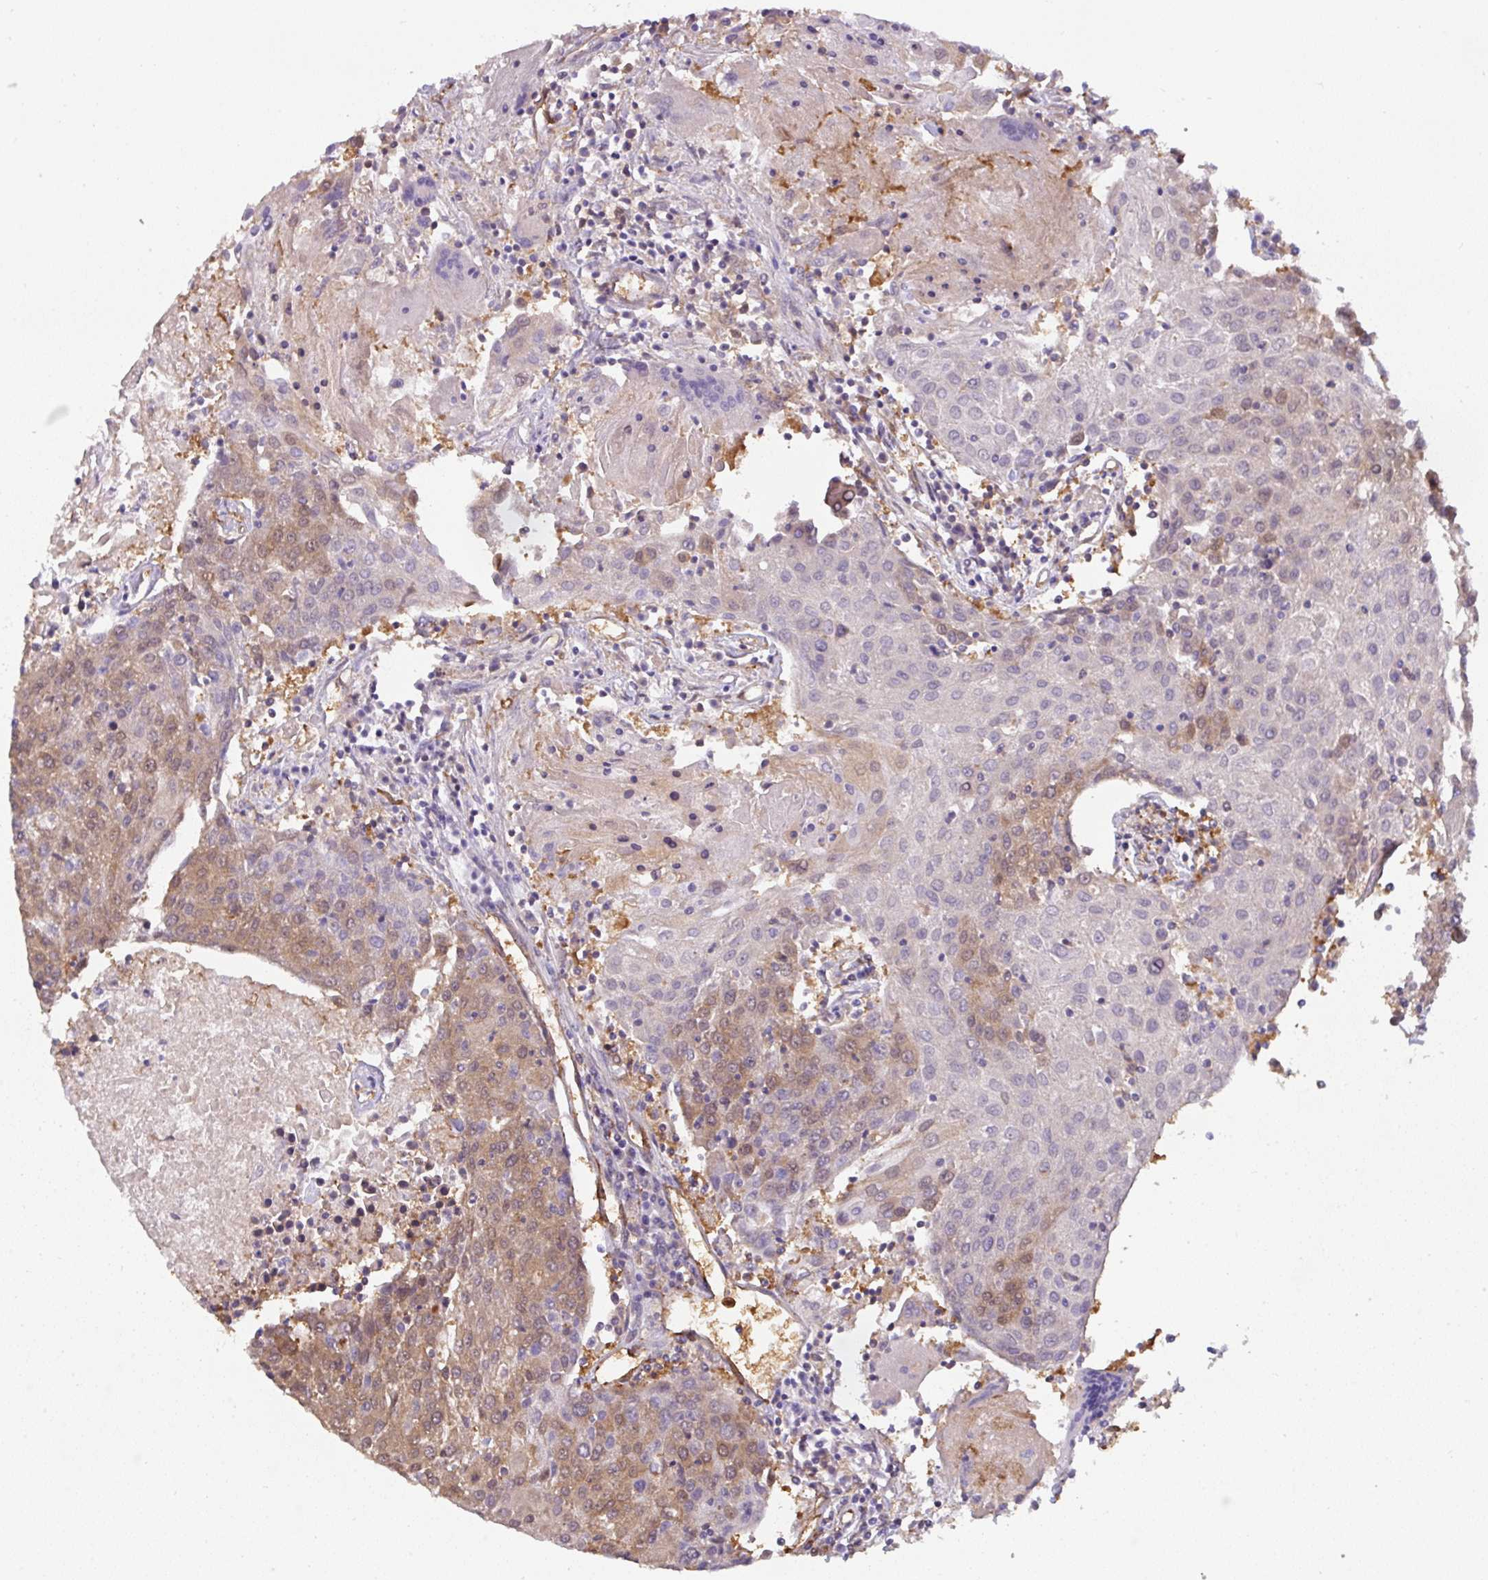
{"staining": {"intensity": "moderate", "quantity": "25%-75%", "location": "cytoplasmic/membranous"}, "tissue": "urothelial cancer", "cell_type": "Tumor cells", "image_type": "cancer", "snomed": [{"axis": "morphology", "description": "Urothelial carcinoma, High grade"}, {"axis": "topography", "description": "Urinary bladder"}], "caption": "High-magnification brightfield microscopy of urothelial cancer stained with DAB (3,3'-diaminobenzidine) (brown) and counterstained with hematoxylin (blue). tumor cells exhibit moderate cytoplasmic/membranous staining is seen in about25%-75% of cells. Using DAB (brown) and hematoxylin (blue) stains, captured at high magnification using brightfield microscopy.", "gene": "ST13", "patient": {"sex": "female", "age": 85}}